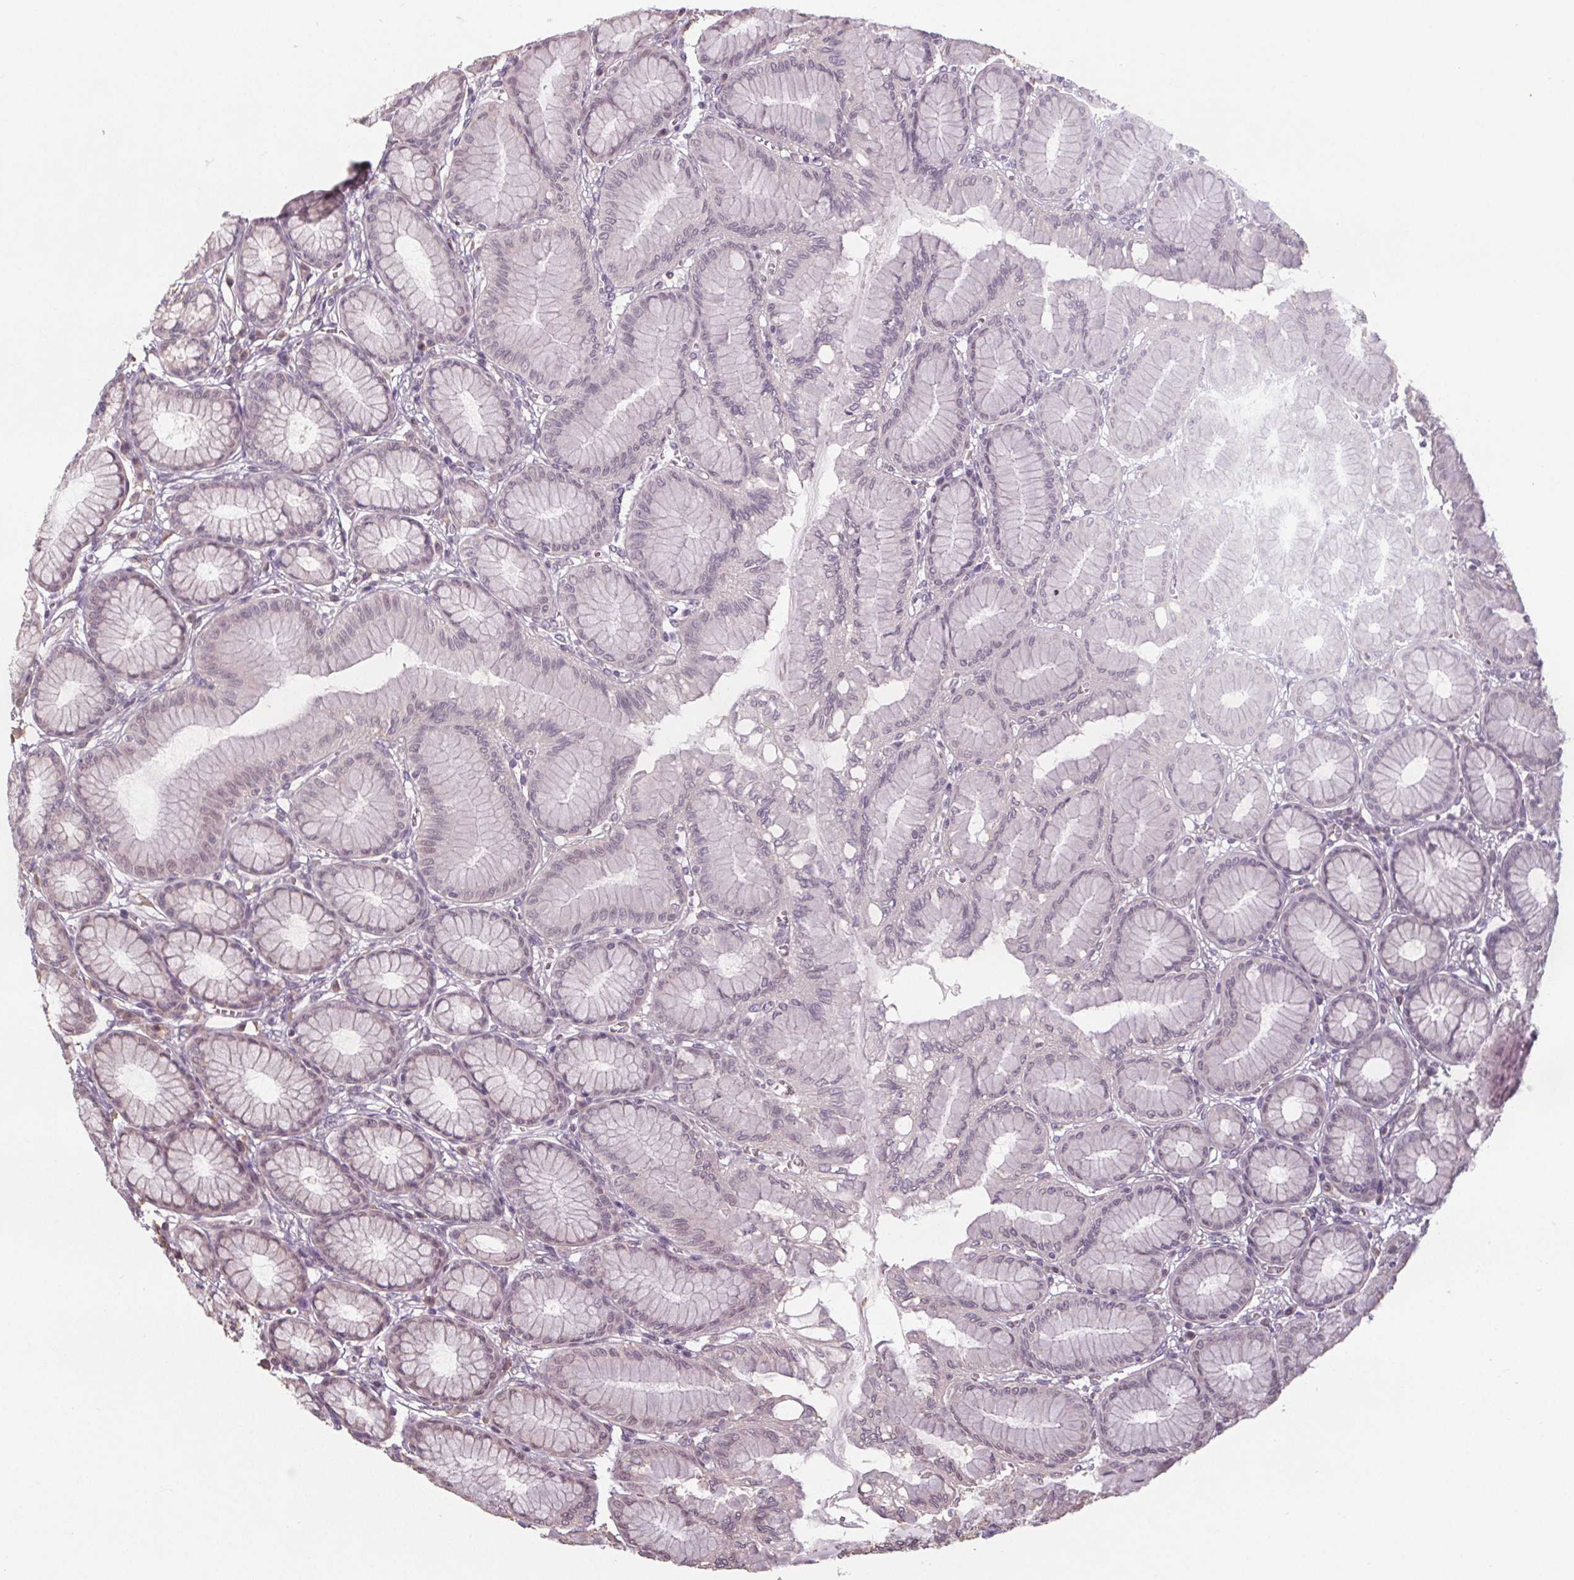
{"staining": {"intensity": "weak", "quantity": "<25%", "location": "cytoplasmic/membranous,nuclear"}, "tissue": "stomach", "cell_type": "Glandular cells", "image_type": "normal", "snomed": [{"axis": "morphology", "description": "Normal tissue, NOS"}, {"axis": "topography", "description": "Stomach"}, {"axis": "topography", "description": "Stomach, lower"}], "caption": "IHC photomicrograph of normal human stomach stained for a protein (brown), which displays no staining in glandular cells. Nuclei are stained in blue.", "gene": "SLC26A2", "patient": {"sex": "male", "age": 76}}